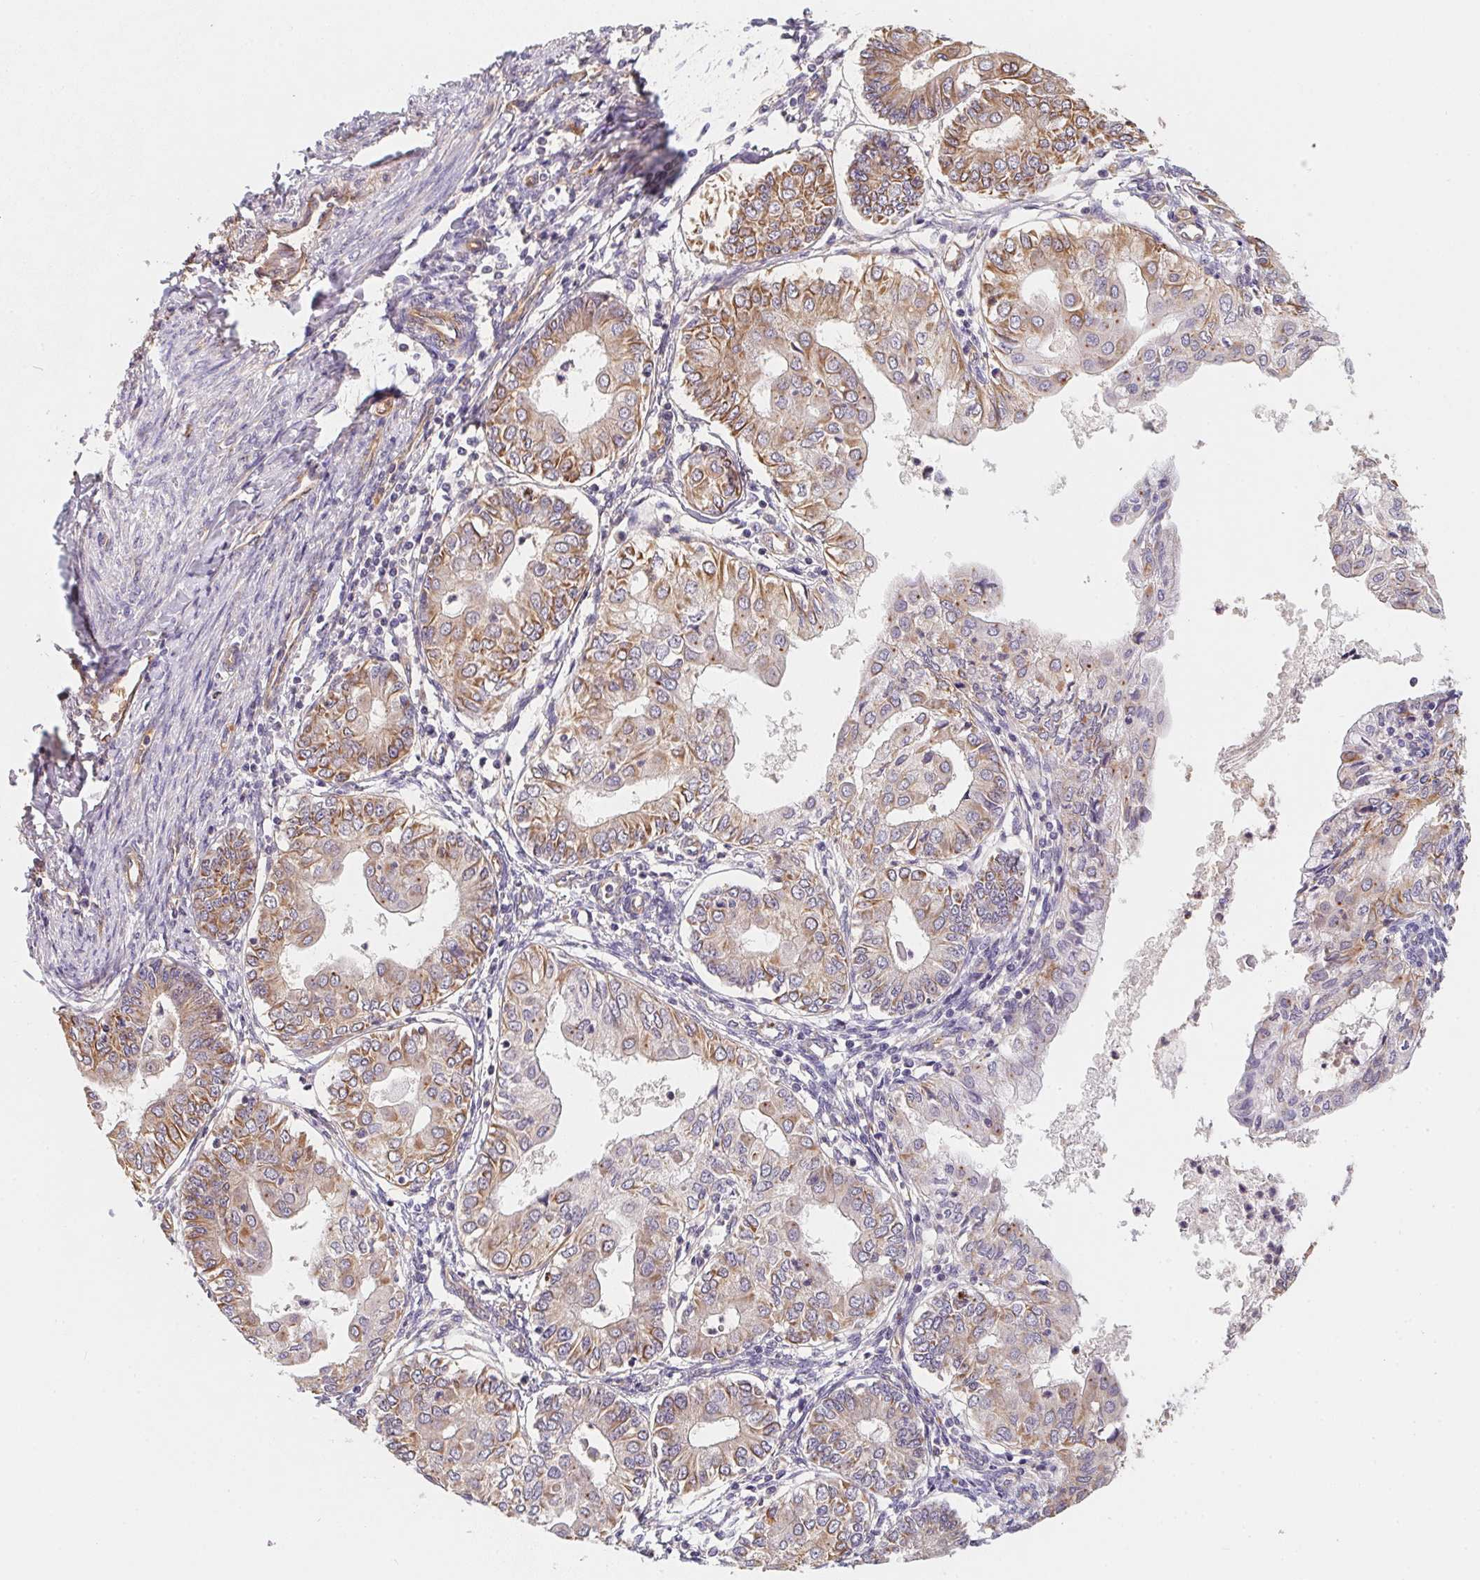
{"staining": {"intensity": "moderate", "quantity": "25%-75%", "location": "cytoplasmic/membranous"}, "tissue": "endometrial cancer", "cell_type": "Tumor cells", "image_type": "cancer", "snomed": [{"axis": "morphology", "description": "Adenocarcinoma, NOS"}, {"axis": "topography", "description": "Endometrium"}], "caption": "Endometrial cancer stained with immunohistochemistry reveals moderate cytoplasmic/membranous staining in approximately 25%-75% of tumor cells.", "gene": "TBKBP1", "patient": {"sex": "female", "age": 68}}